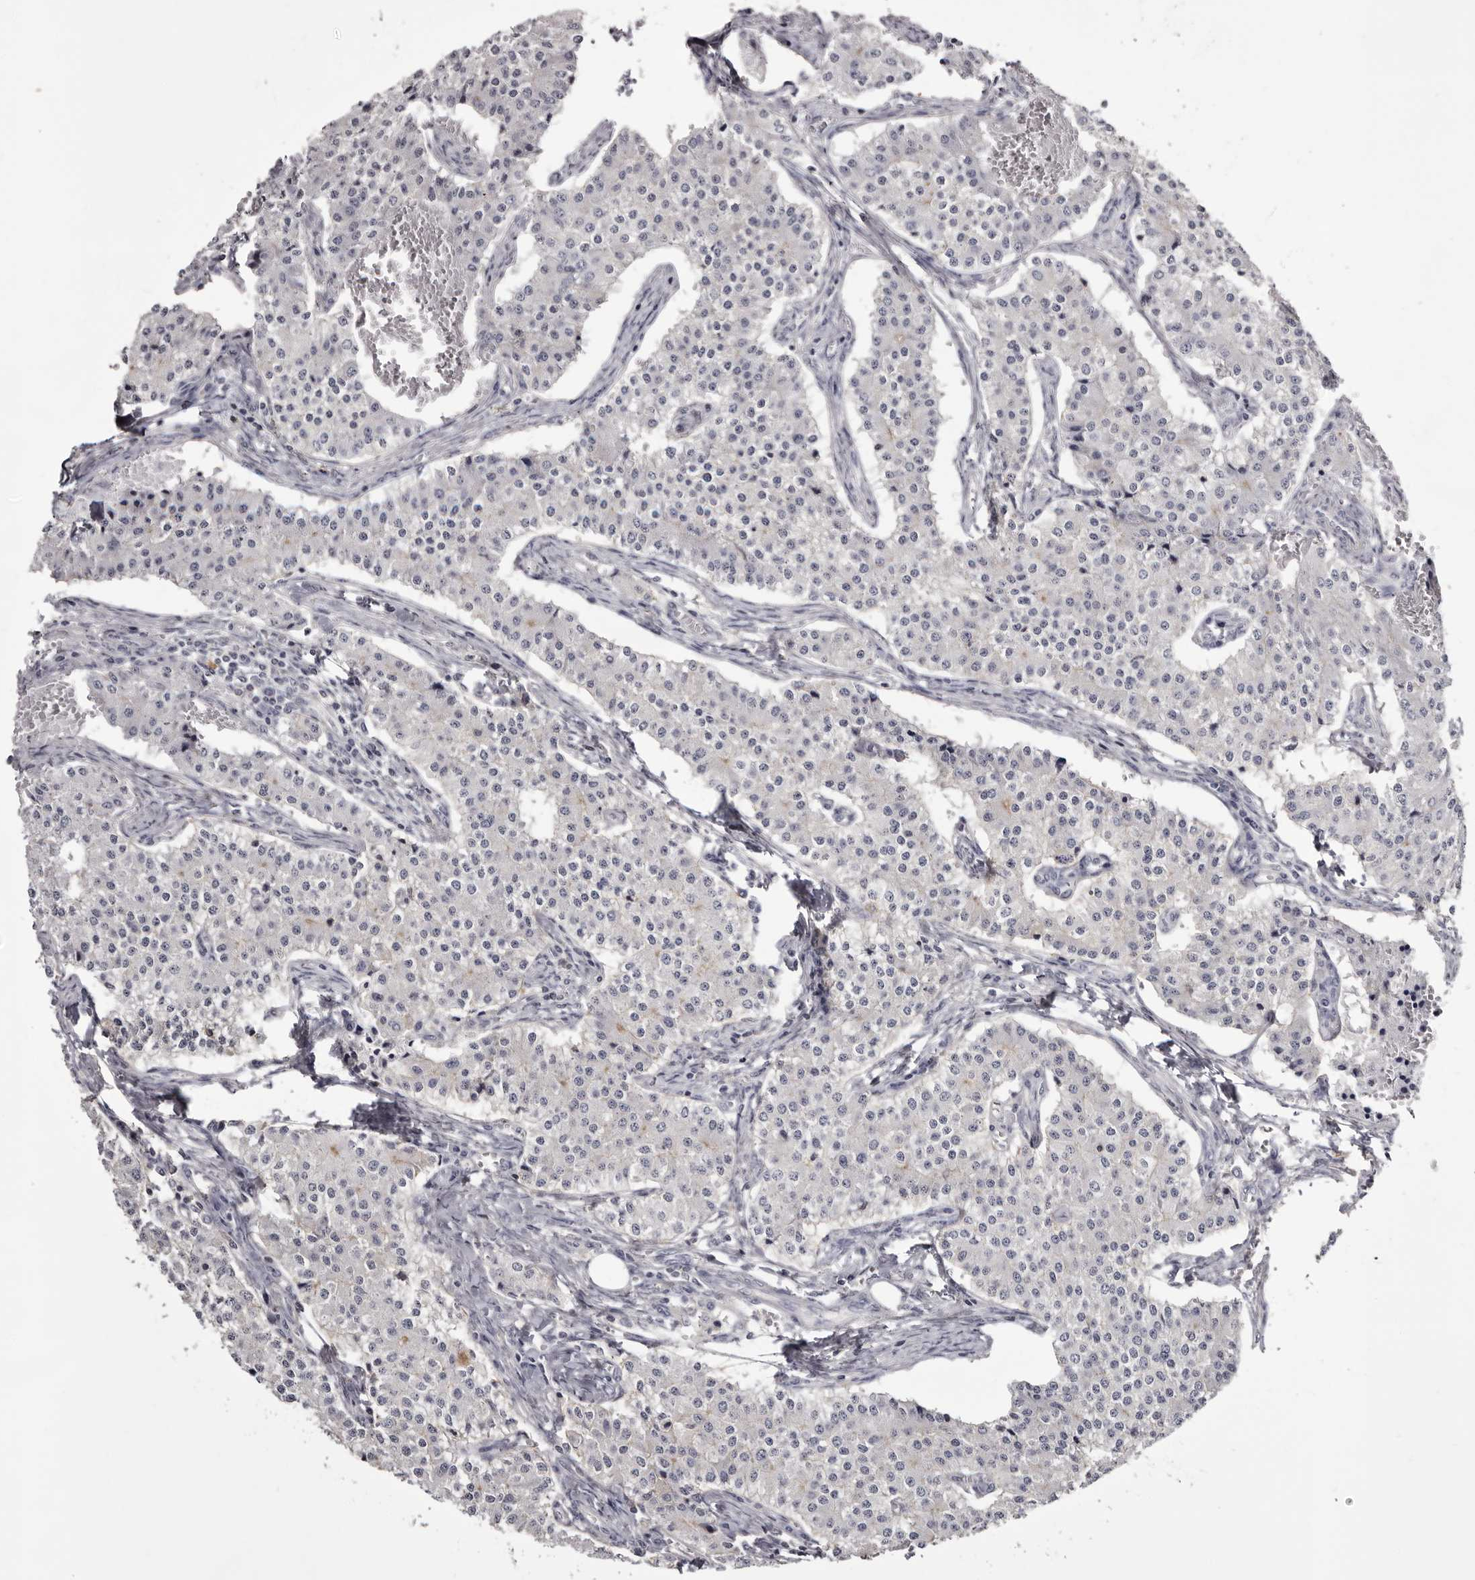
{"staining": {"intensity": "negative", "quantity": "none", "location": "none"}, "tissue": "carcinoid", "cell_type": "Tumor cells", "image_type": "cancer", "snomed": [{"axis": "morphology", "description": "Carcinoid, malignant, NOS"}, {"axis": "topography", "description": "Colon"}], "caption": "High magnification brightfield microscopy of carcinoid stained with DAB (brown) and counterstained with hematoxylin (blue): tumor cells show no significant expression.", "gene": "LAD1", "patient": {"sex": "female", "age": 52}}